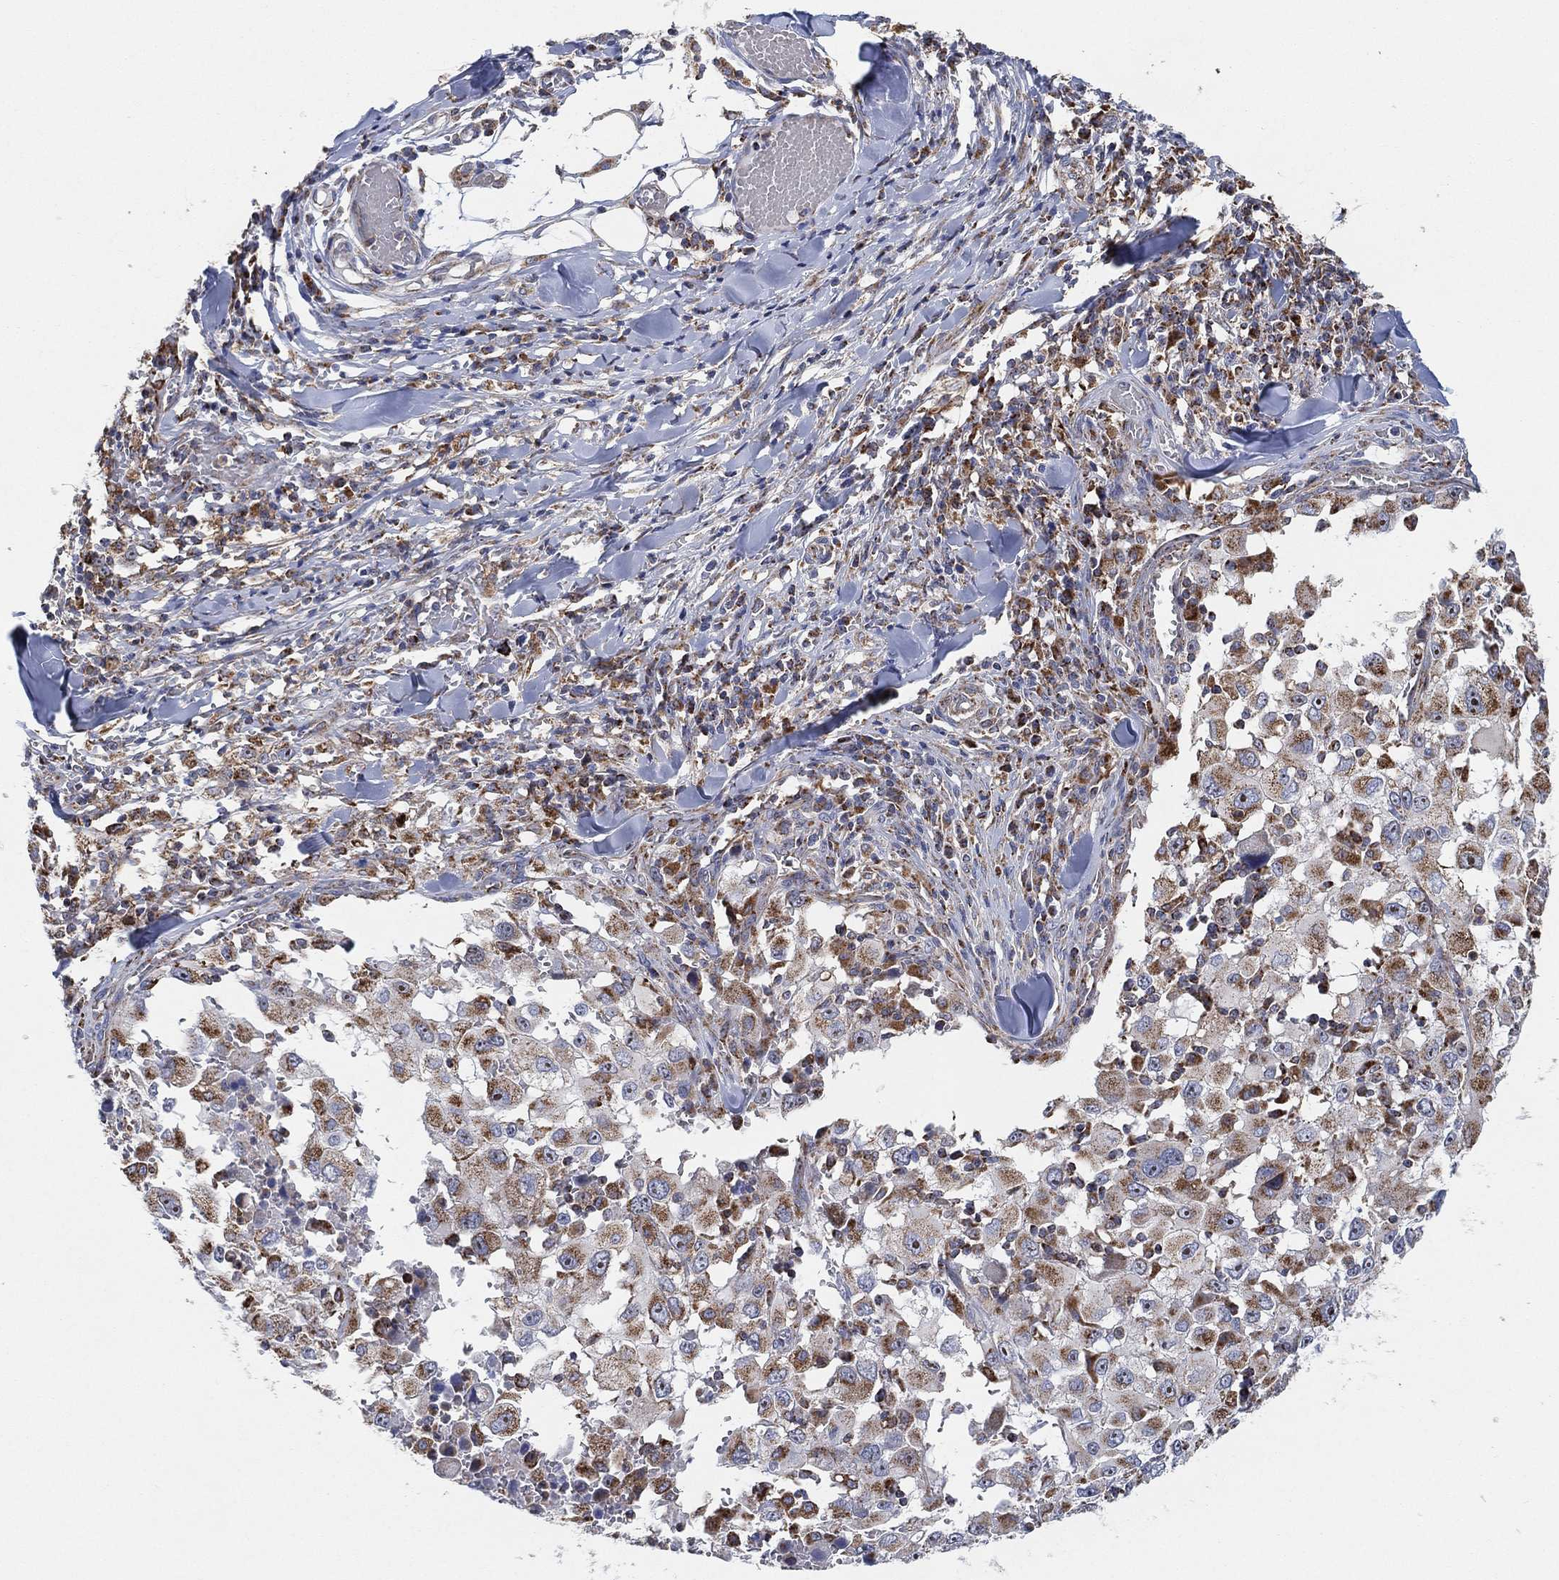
{"staining": {"intensity": "moderate", "quantity": "25%-75%", "location": "cytoplasmic/membranous"}, "tissue": "melanoma", "cell_type": "Tumor cells", "image_type": "cancer", "snomed": [{"axis": "morphology", "description": "Malignant melanoma, Metastatic site"}, {"axis": "topography", "description": "Lymph node"}], "caption": "This image shows malignant melanoma (metastatic site) stained with immunohistochemistry to label a protein in brown. The cytoplasmic/membranous of tumor cells show moderate positivity for the protein. Nuclei are counter-stained blue.", "gene": "GCAT", "patient": {"sex": "male", "age": 50}}